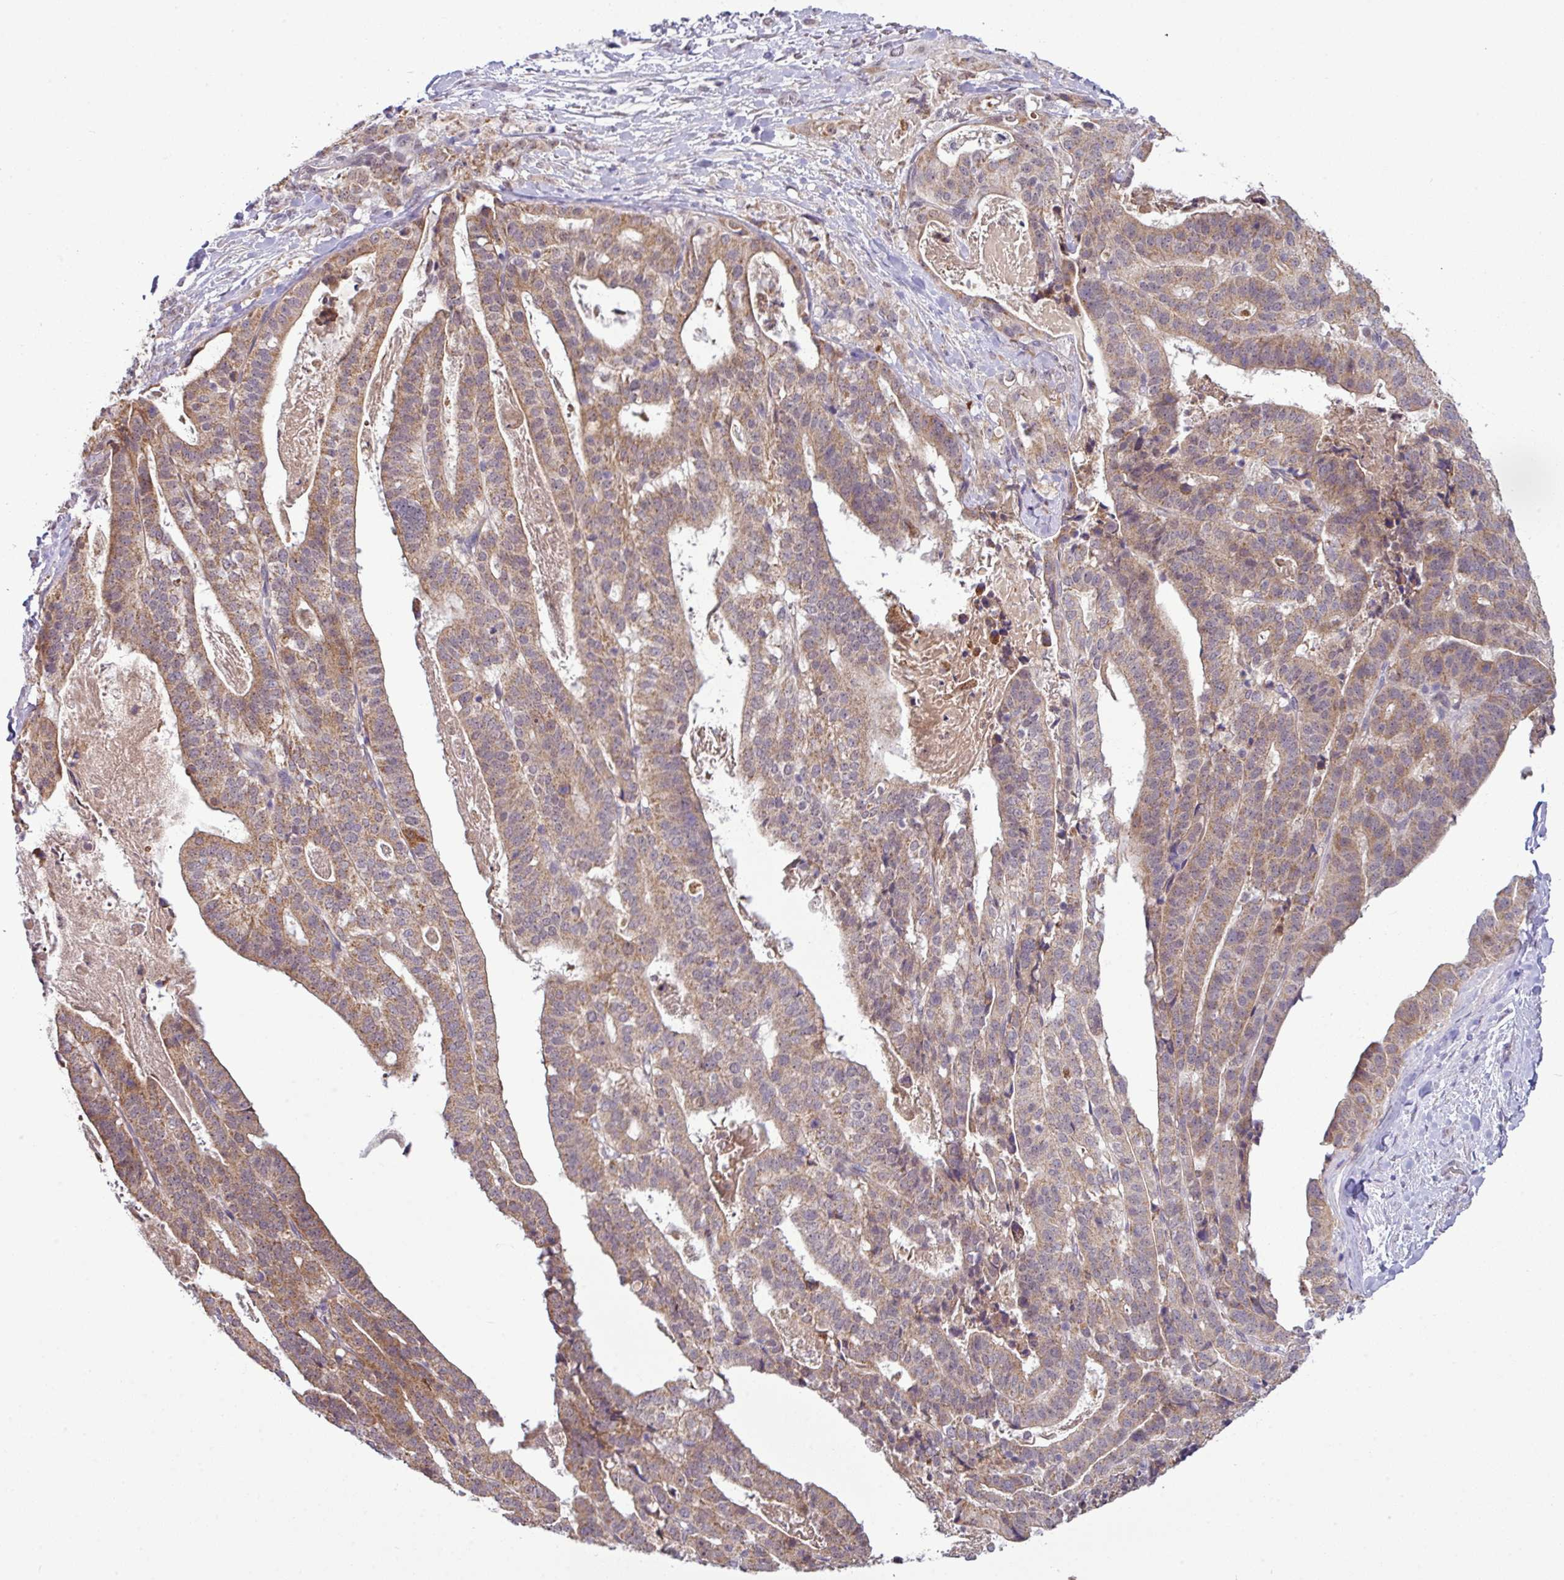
{"staining": {"intensity": "moderate", "quantity": ">75%", "location": "cytoplasmic/membranous"}, "tissue": "stomach cancer", "cell_type": "Tumor cells", "image_type": "cancer", "snomed": [{"axis": "morphology", "description": "Adenocarcinoma, NOS"}, {"axis": "topography", "description": "Stomach"}], "caption": "Protein staining of stomach adenocarcinoma tissue displays moderate cytoplasmic/membranous positivity in approximately >75% of tumor cells. (brown staining indicates protein expression, while blue staining denotes nuclei).", "gene": "ZNF217", "patient": {"sex": "male", "age": 48}}